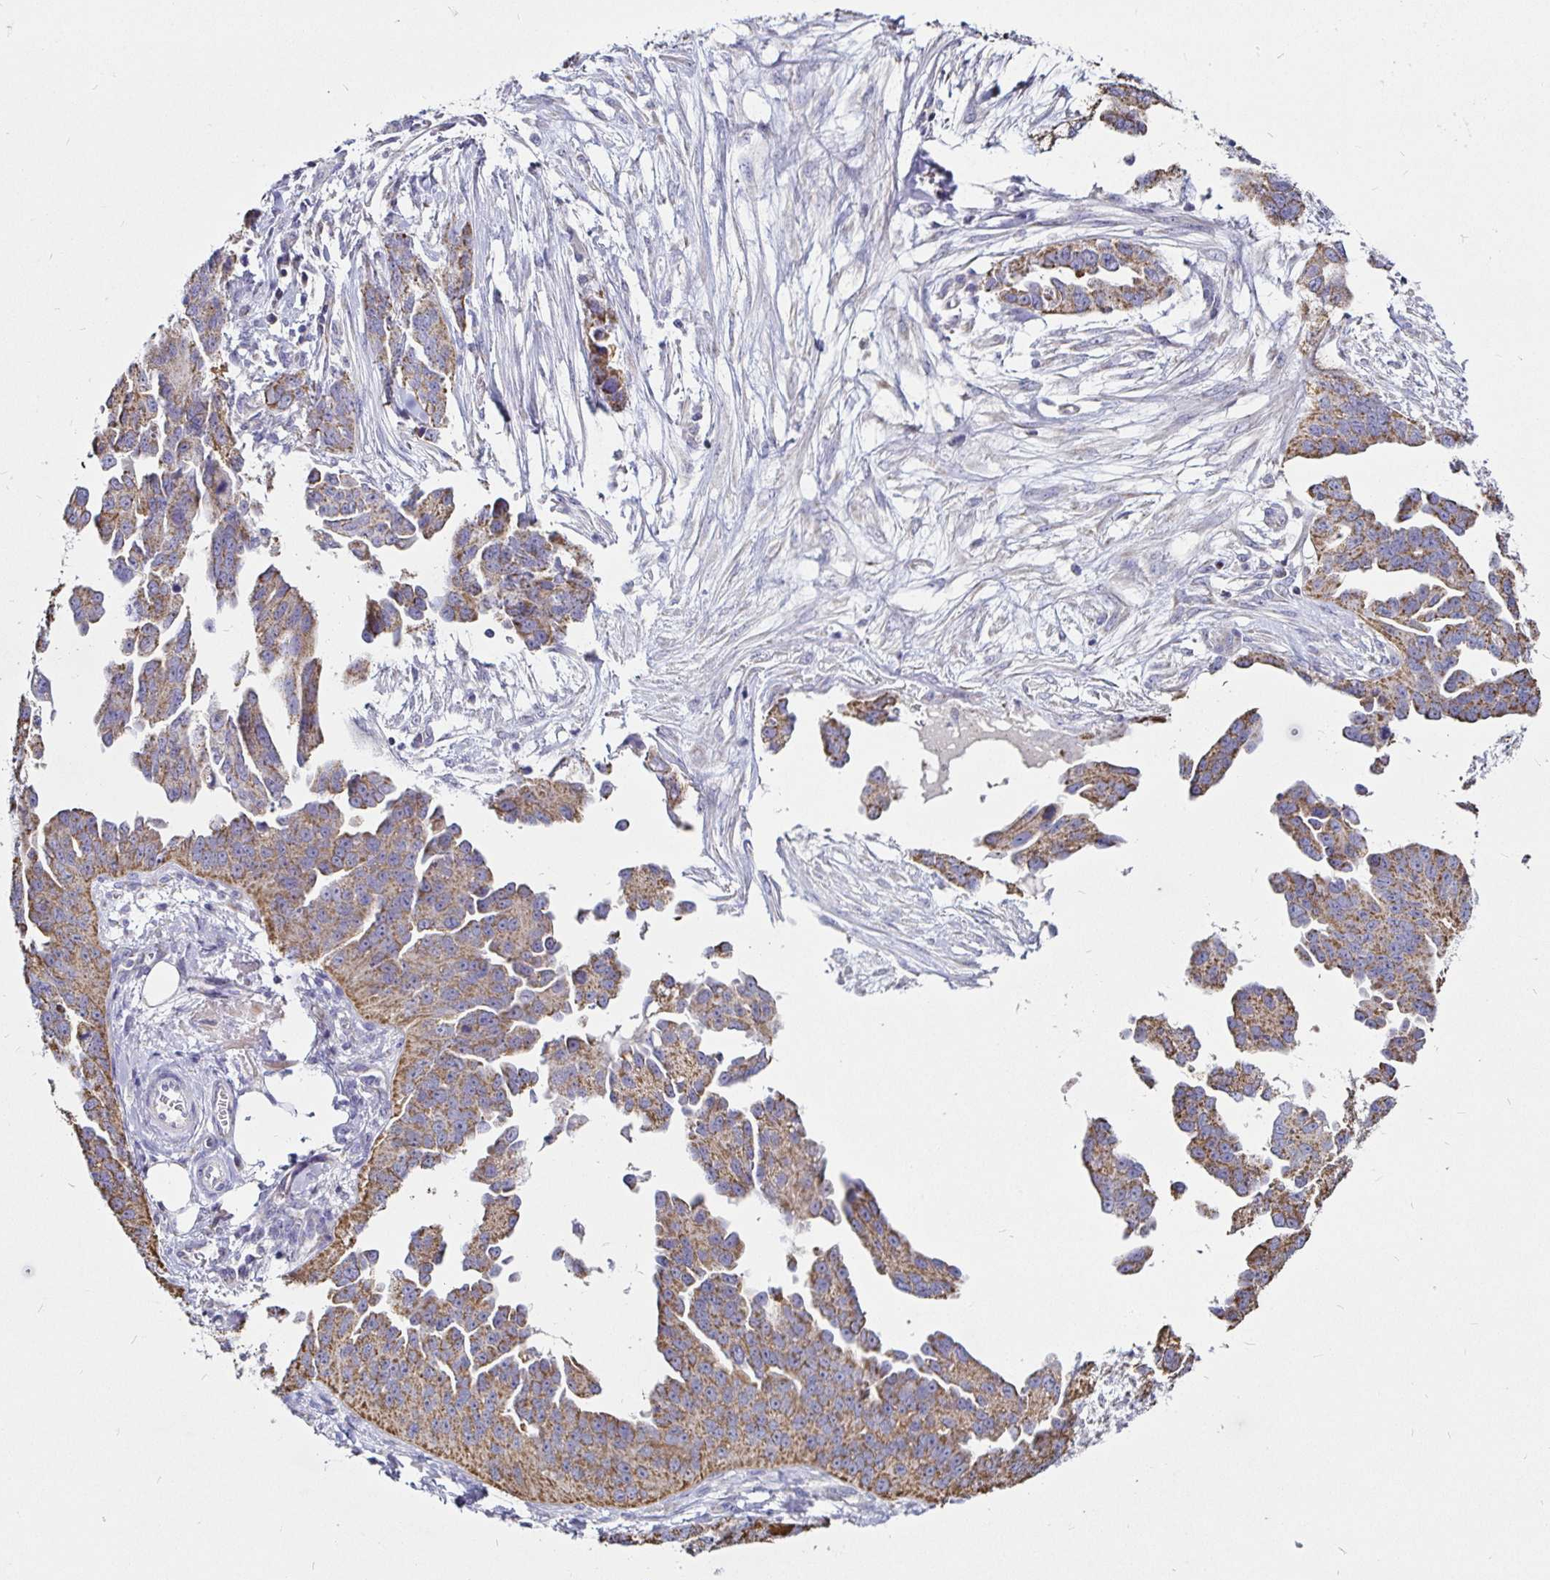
{"staining": {"intensity": "moderate", "quantity": ">75%", "location": "cytoplasmic/membranous"}, "tissue": "ovarian cancer", "cell_type": "Tumor cells", "image_type": "cancer", "snomed": [{"axis": "morphology", "description": "Cystadenocarcinoma, serous, NOS"}, {"axis": "topography", "description": "Ovary"}], "caption": "Tumor cells show moderate cytoplasmic/membranous staining in approximately >75% of cells in ovarian serous cystadenocarcinoma.", "gene": "PGAM2", "patient": {"sex": "female", "age": 75}}